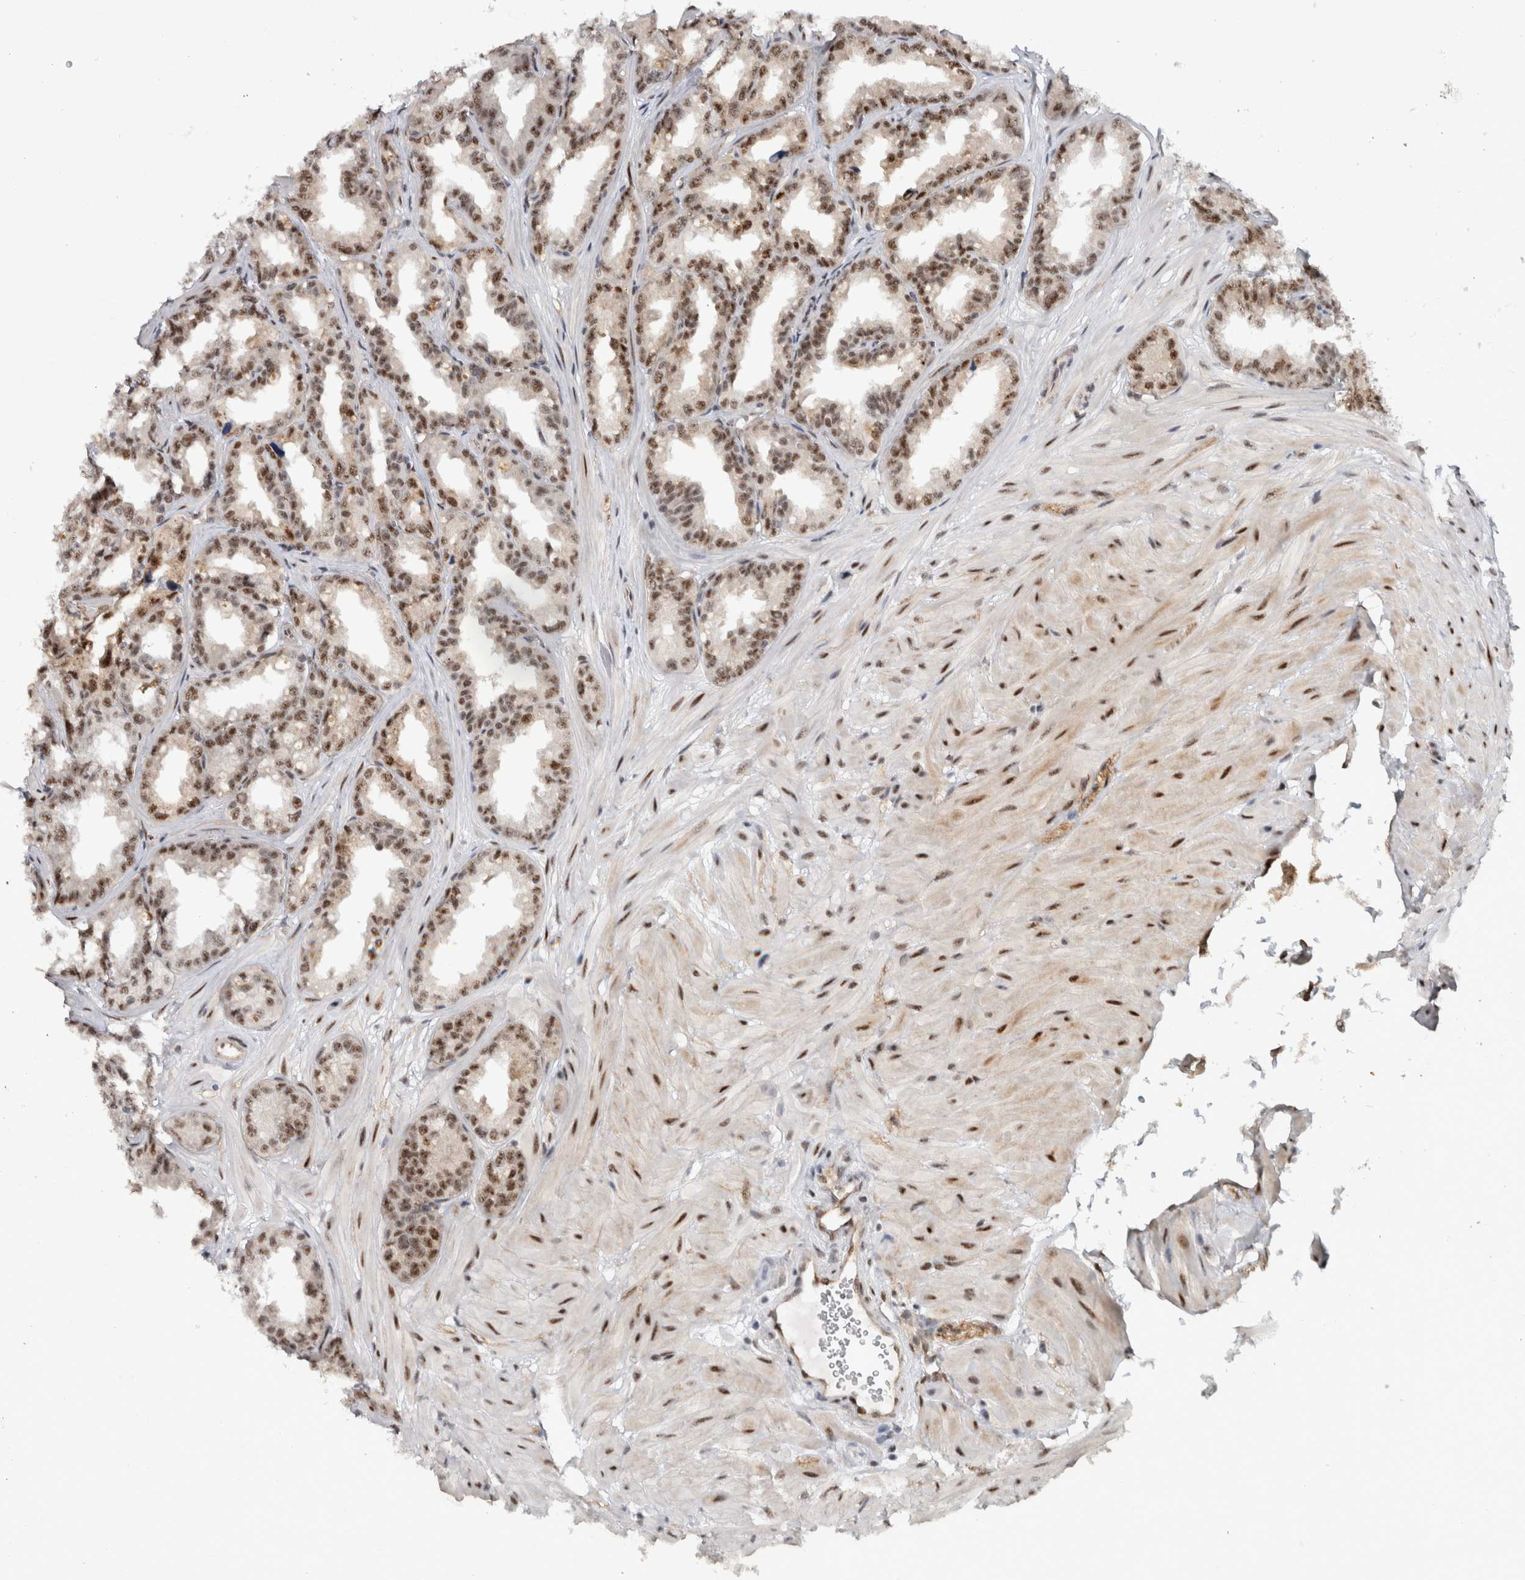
{"staining": {"intensity": "moderate", "quantity": ">75%", "location": "nuclear"}, "tissue": "seminal vesicle", "cell_type": "Glandular cells", "image_type": "normal", "snomed": [{"axis": "morphology", "description": "Normal tissue, NOS"}, {"axis": "topography", "description": "Prostate"}, {"axis": "topography", "description": "Seminal veicle"}], "caption": "IHC (DAB (3,3'-diaminobenzidine)) staining of benign seminal vesicle exhibits moderate nuclear protein expression in about >75% of glandular cells. (DAB IHC, brown staining for protein, blue staining for nuclei).", "gene": "MKNK1", "patient": {"sex": "male", "age": 51}}